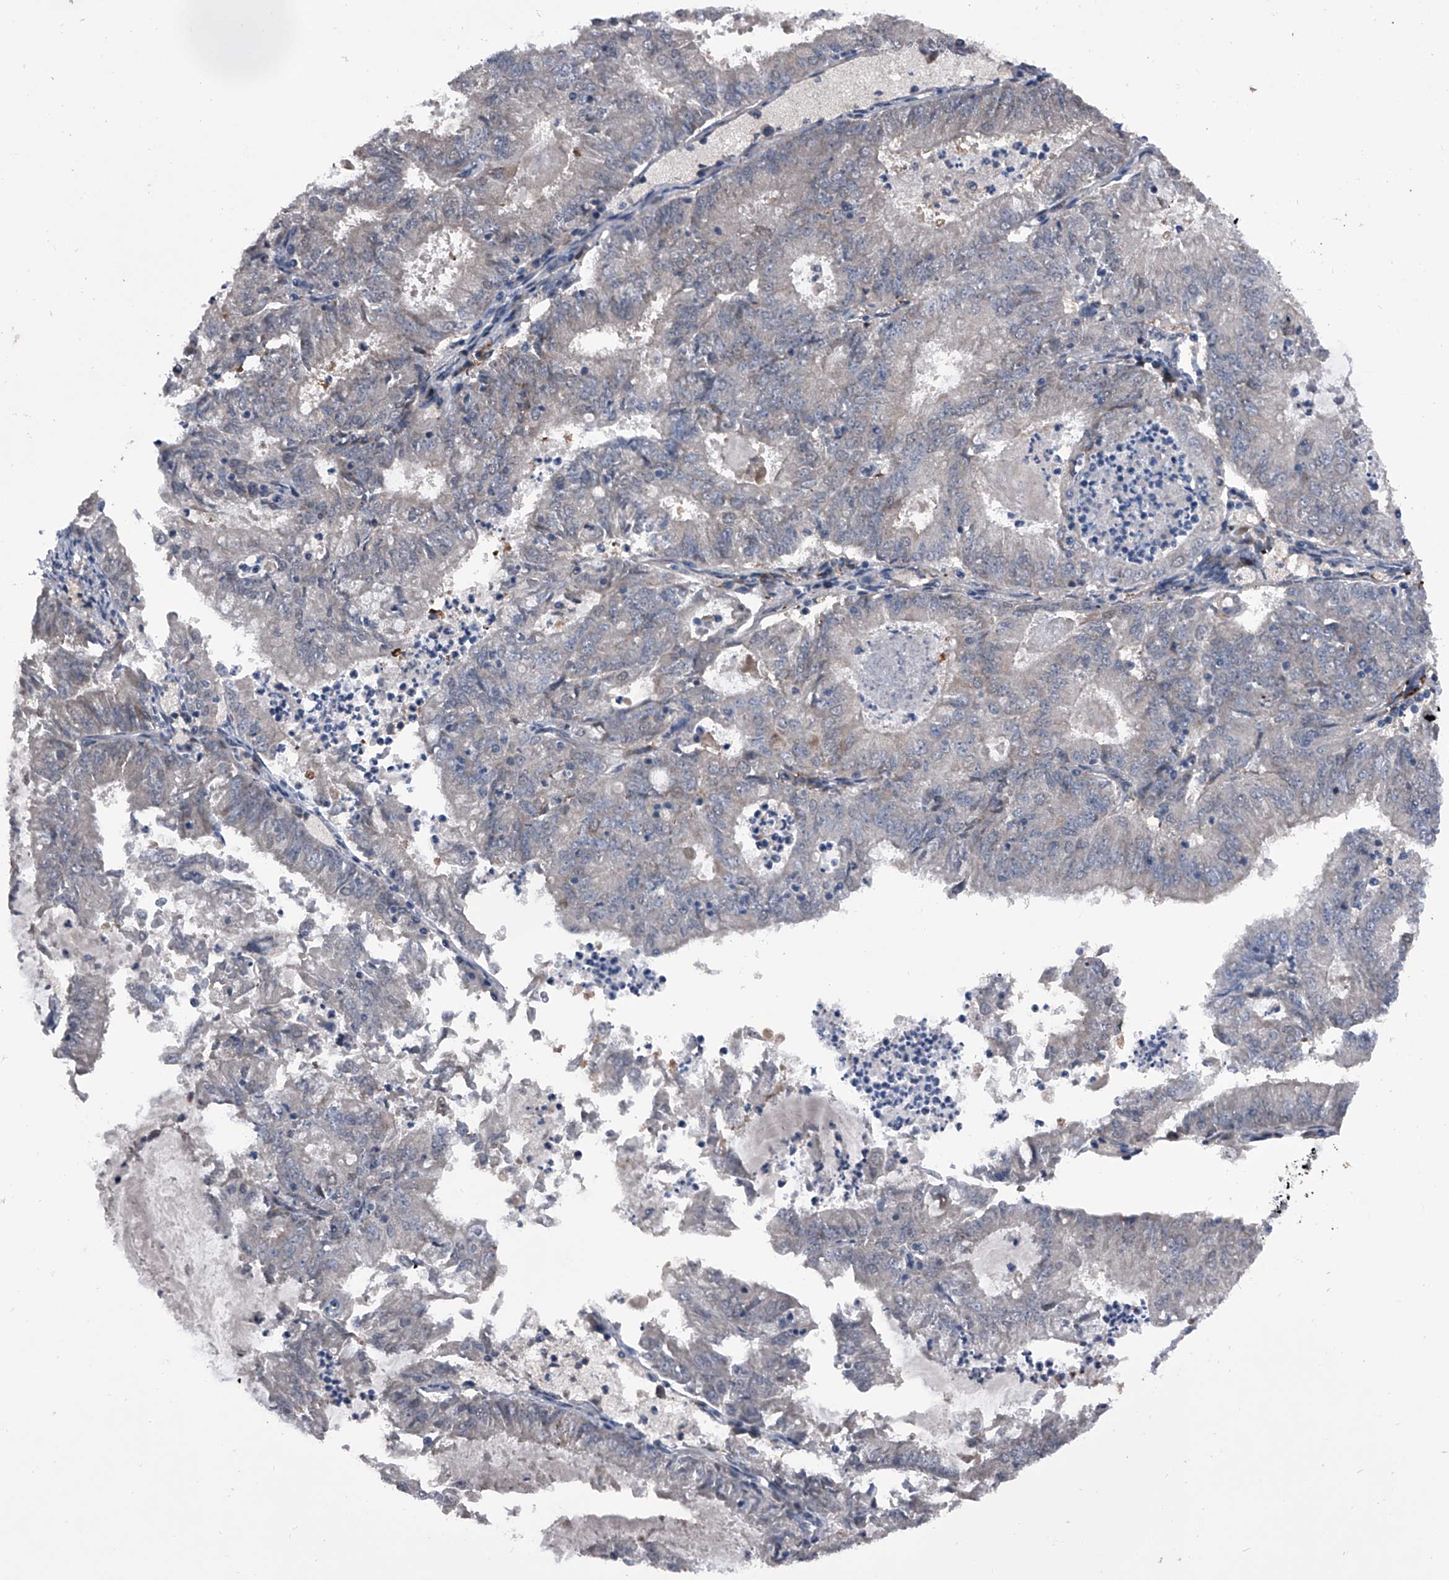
{"staining": {"intensity": "negative", "quantity": "none", "location": "none"}, "tissue": "endometrial cancer", "cell_type": "Tumor cells", "image_type": "cancer", "snomed": [{"axis": "morphology", "description": "Adenocarcinoma, NOS"}, {"axis": "topography", "description": "Endometrium"}], "caption": "IHC image of human endometrial cancer stained for a protein (brown), which demonstrates no positivity in tumor cells.", "gene": "ELK4", "patient": {"sex": "female", "age": 57}}